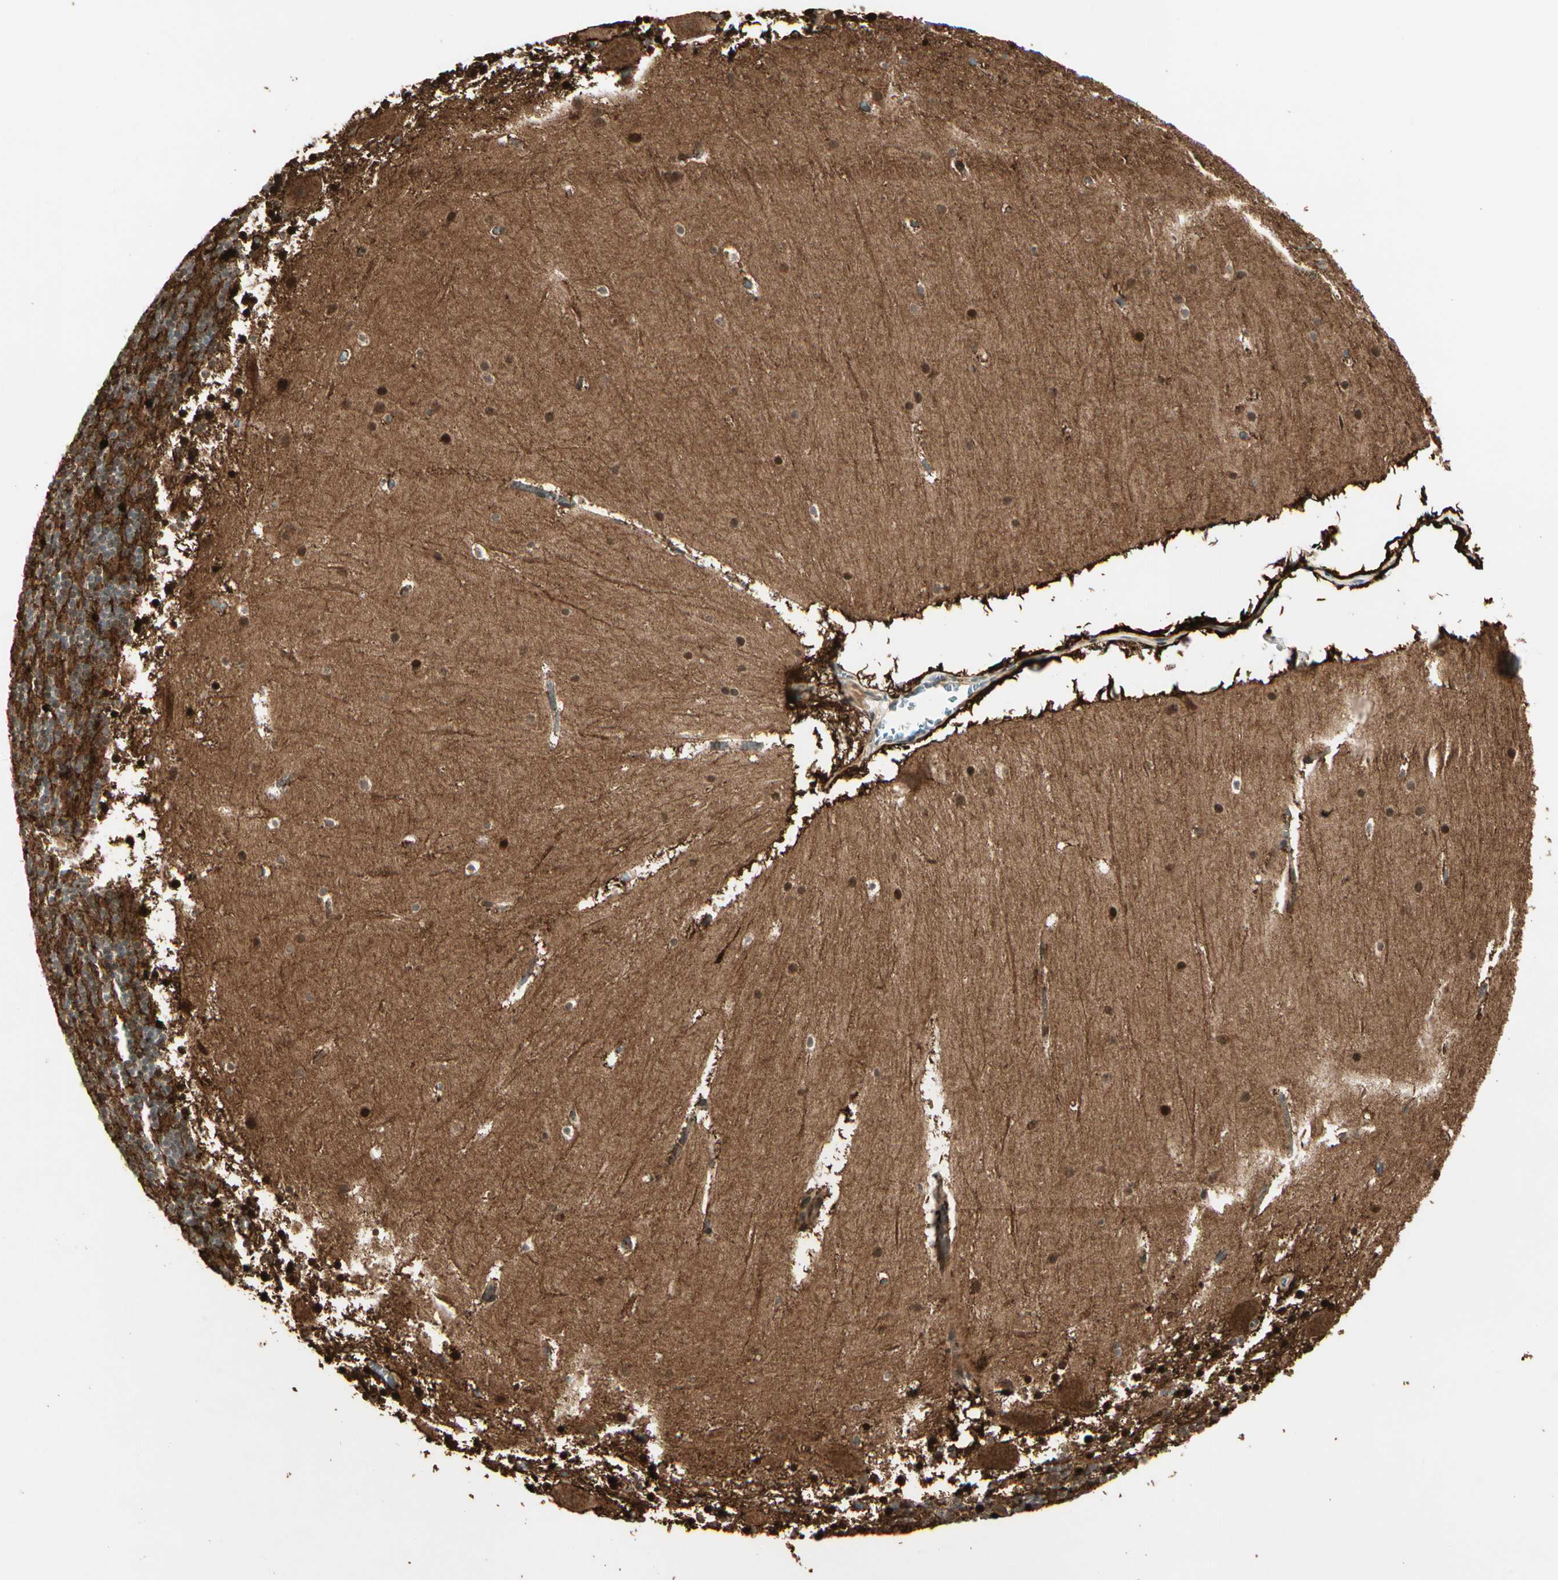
{"staining": {"intensity": "strong", "quantity": ">75%", "location": "cytoplasmic/membranous"}, "tissue": "cerebellum", "cell_type": "Cells in granular layer", "image_type": "normal", "snomed": [{"axis": "morphology", "description": "Normal tissue, NOS"}, {"axis": "topography", "description": "Cerebellum"}], "caption": "An immunohistochemistry (IHC) histopathology image of unremarkable tissue is shown. Protein staining in brown labels strong cytoplasmic/membranous positivity in cerebellum within cells in granular layer.", "gene": "GLUL", "patient": {"sex": "male", "age": 45}}